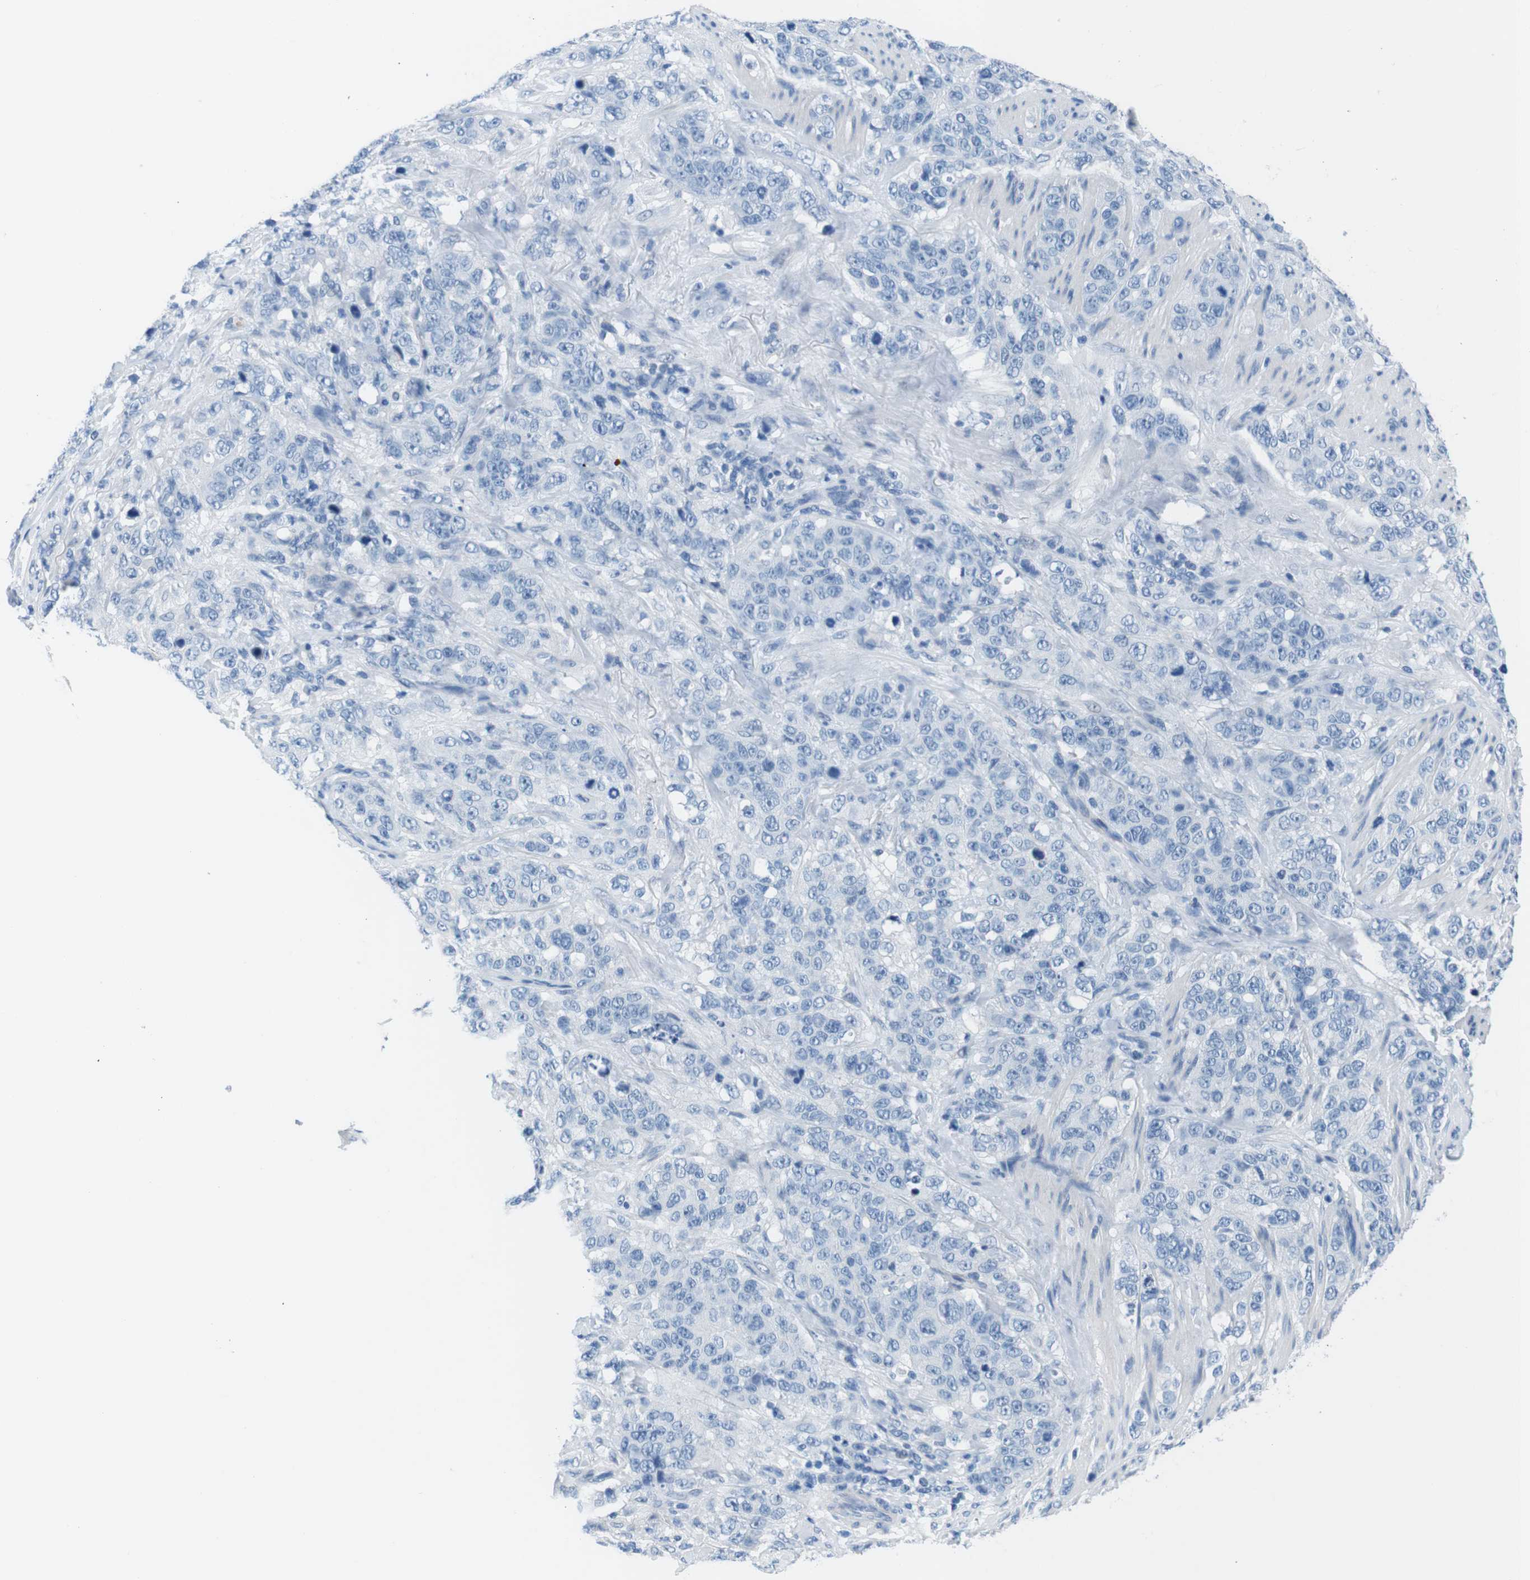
{"staining": {"intensity": "negative", "quantity": "none", "location": "none"}, "tissue": "stomach cancer", "cell_type": "Tumor cells", "image_type": "cancer", "snomed": [{"axis": "morphology", "description": "Adenocarcinoma, NOS"}, {"axis": "topography", "description": "Stomach"}], "caption": "Immunohistochemistry (IHC) histopathology image of neoplastic tissue: human adenocarcinoma (stomach) stained with DAB (3,3'-diaminobenzidine) exhibits no significant protein expression in tumor cells. (Brightfield microscopy of DAB immunohistochemistry at high magnification).", "gene": "MUC2", "patient": {"sex": "male", "age": 48}}